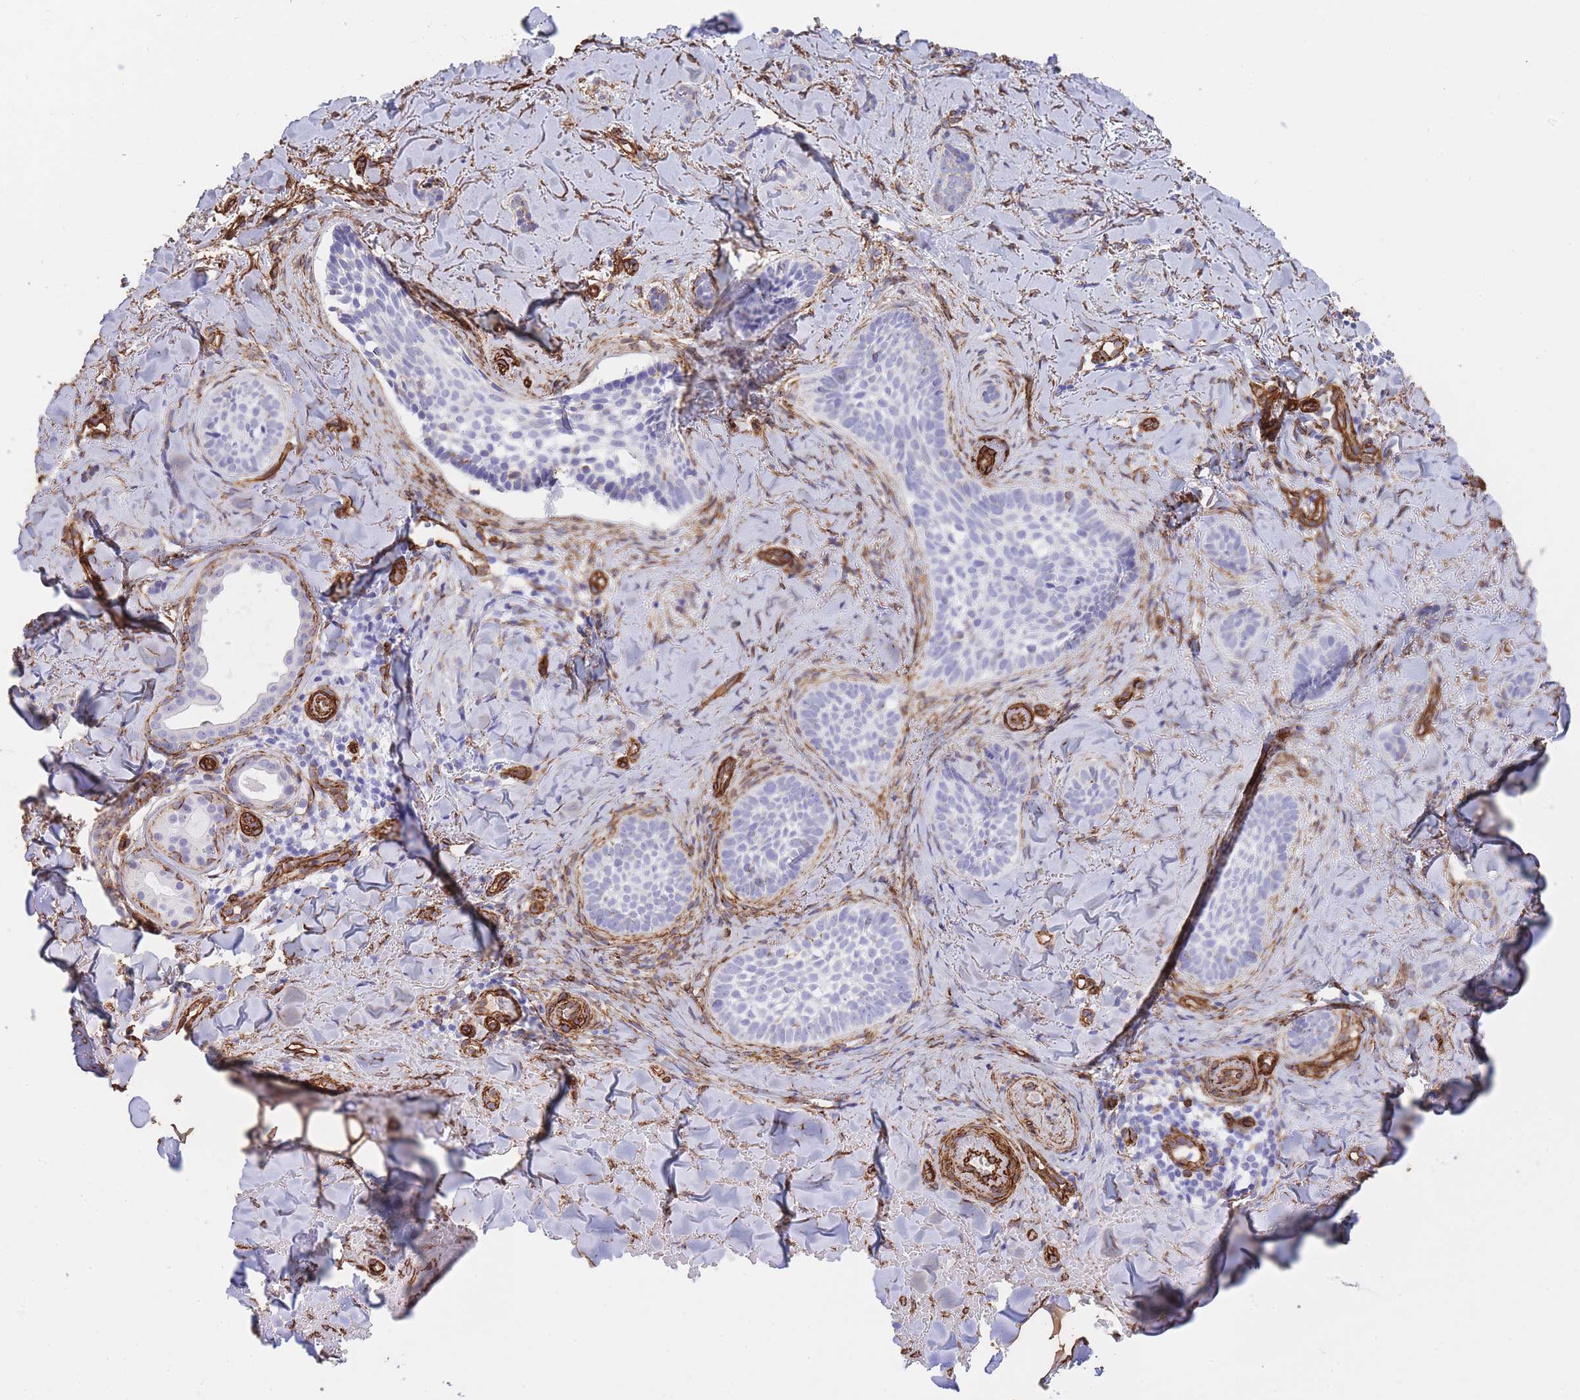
{"staining": {"intensity": "negative", "quantity": "none", "location": "none"}, "tissue": "skin cancer", "cell_type": "Tumor cells", "image_type": "cancer", "snomed": [{"axis": "morphology", "description": "Basal cell carcinoma"}, {"axis": "topography", "description": "Skin"}], "caption": "The micrograph exhibits no significant staining in tumor cells of basal cell carcinoma (skin).", "gene": "CAVIN1", "patient": {"sex": "female", "age": 55}}